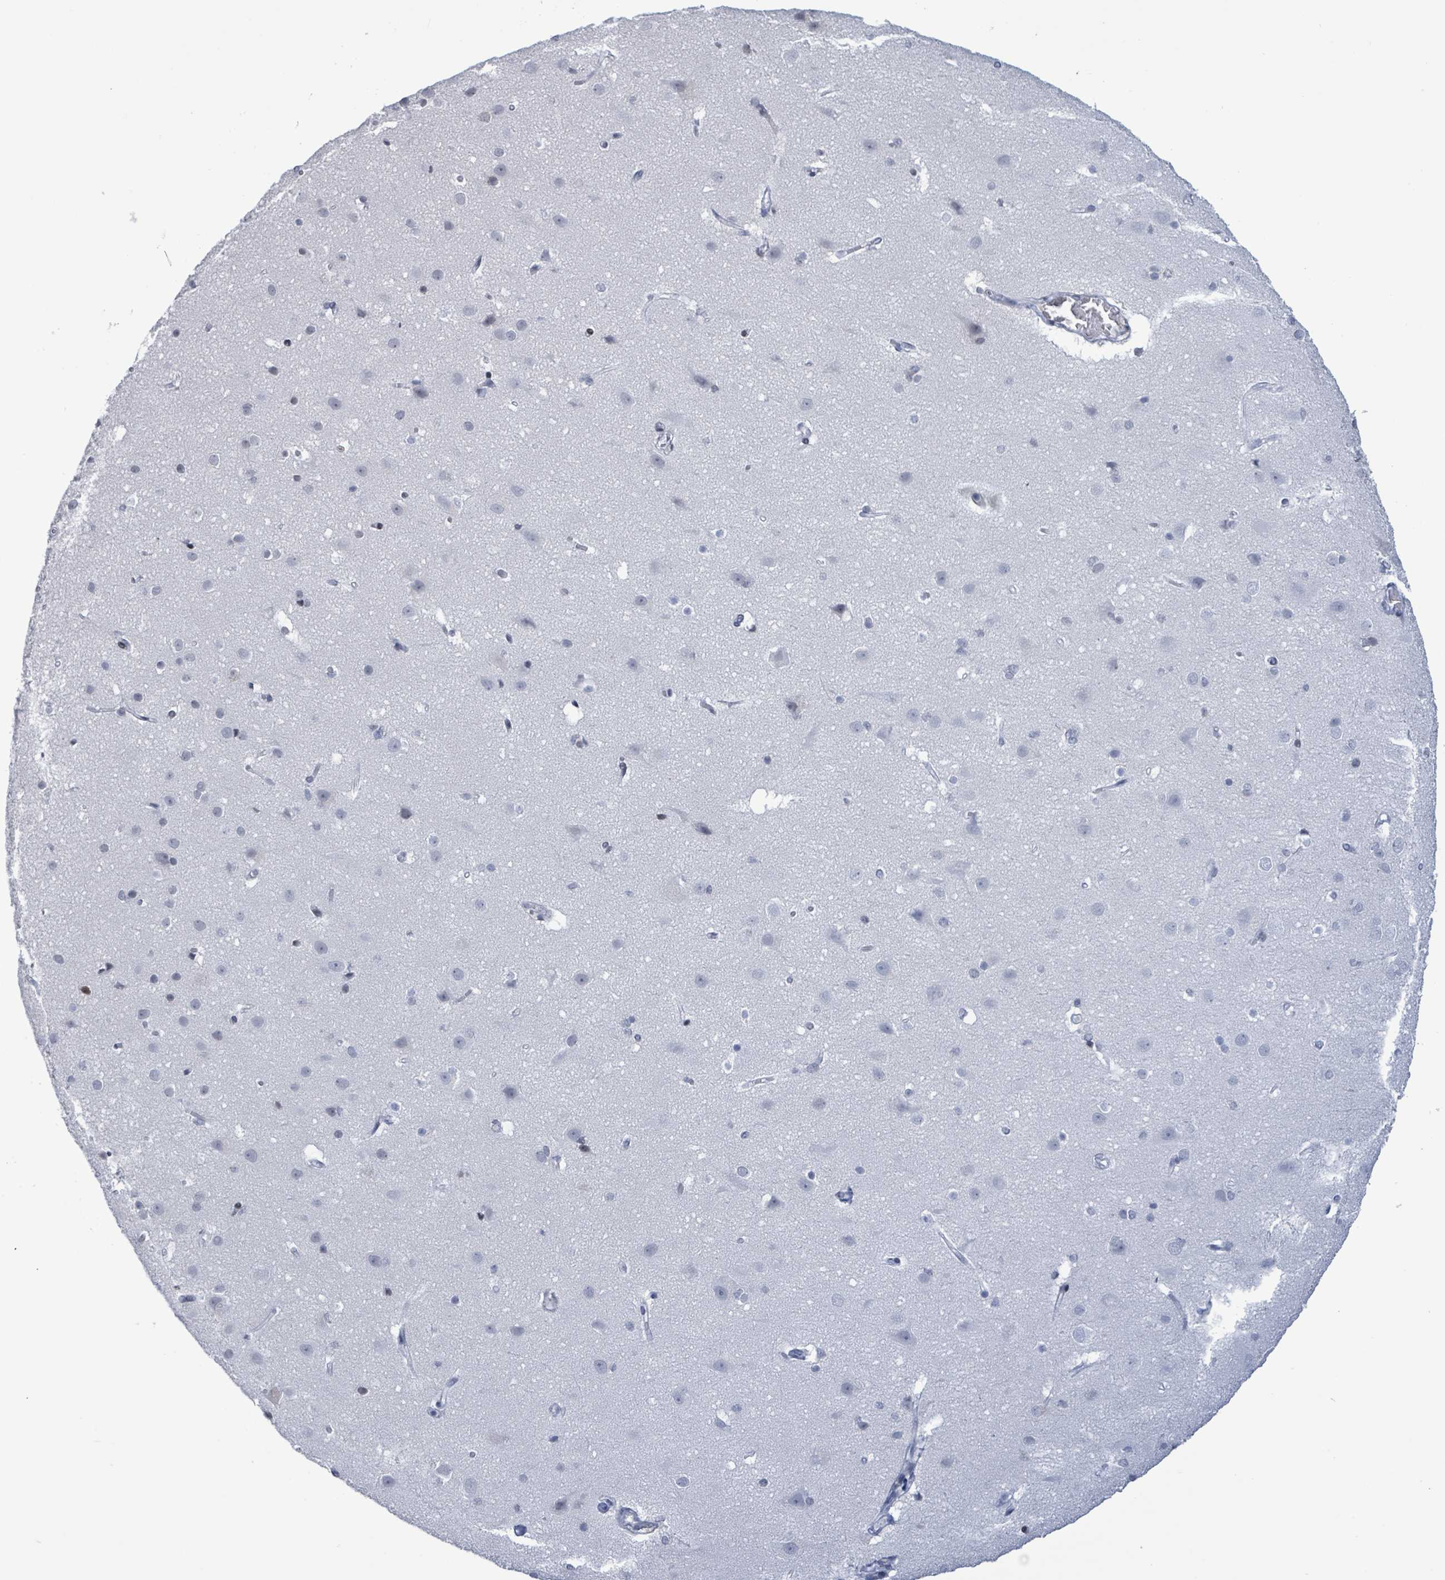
{"staining": {"intensity": "negative", "quantity": "none", "location": "none"}, "tissue": "cerebral cortex", "cell_type": "Endothelial cells", "image_type": "normal", "snomed": [{"axis": "morphology", "description": "Normal tissue, NOS"}, {"axis": "topography", "description": "Cerebral cortex"}], "caption": "Endothelial cells are negative for protein expression in benign human cerebral cortex. (Immunohistochemistry, brightfield microscopy, high magnification).", "gene": "NTN3", "patient": {"sex": "male", "age": 37}}